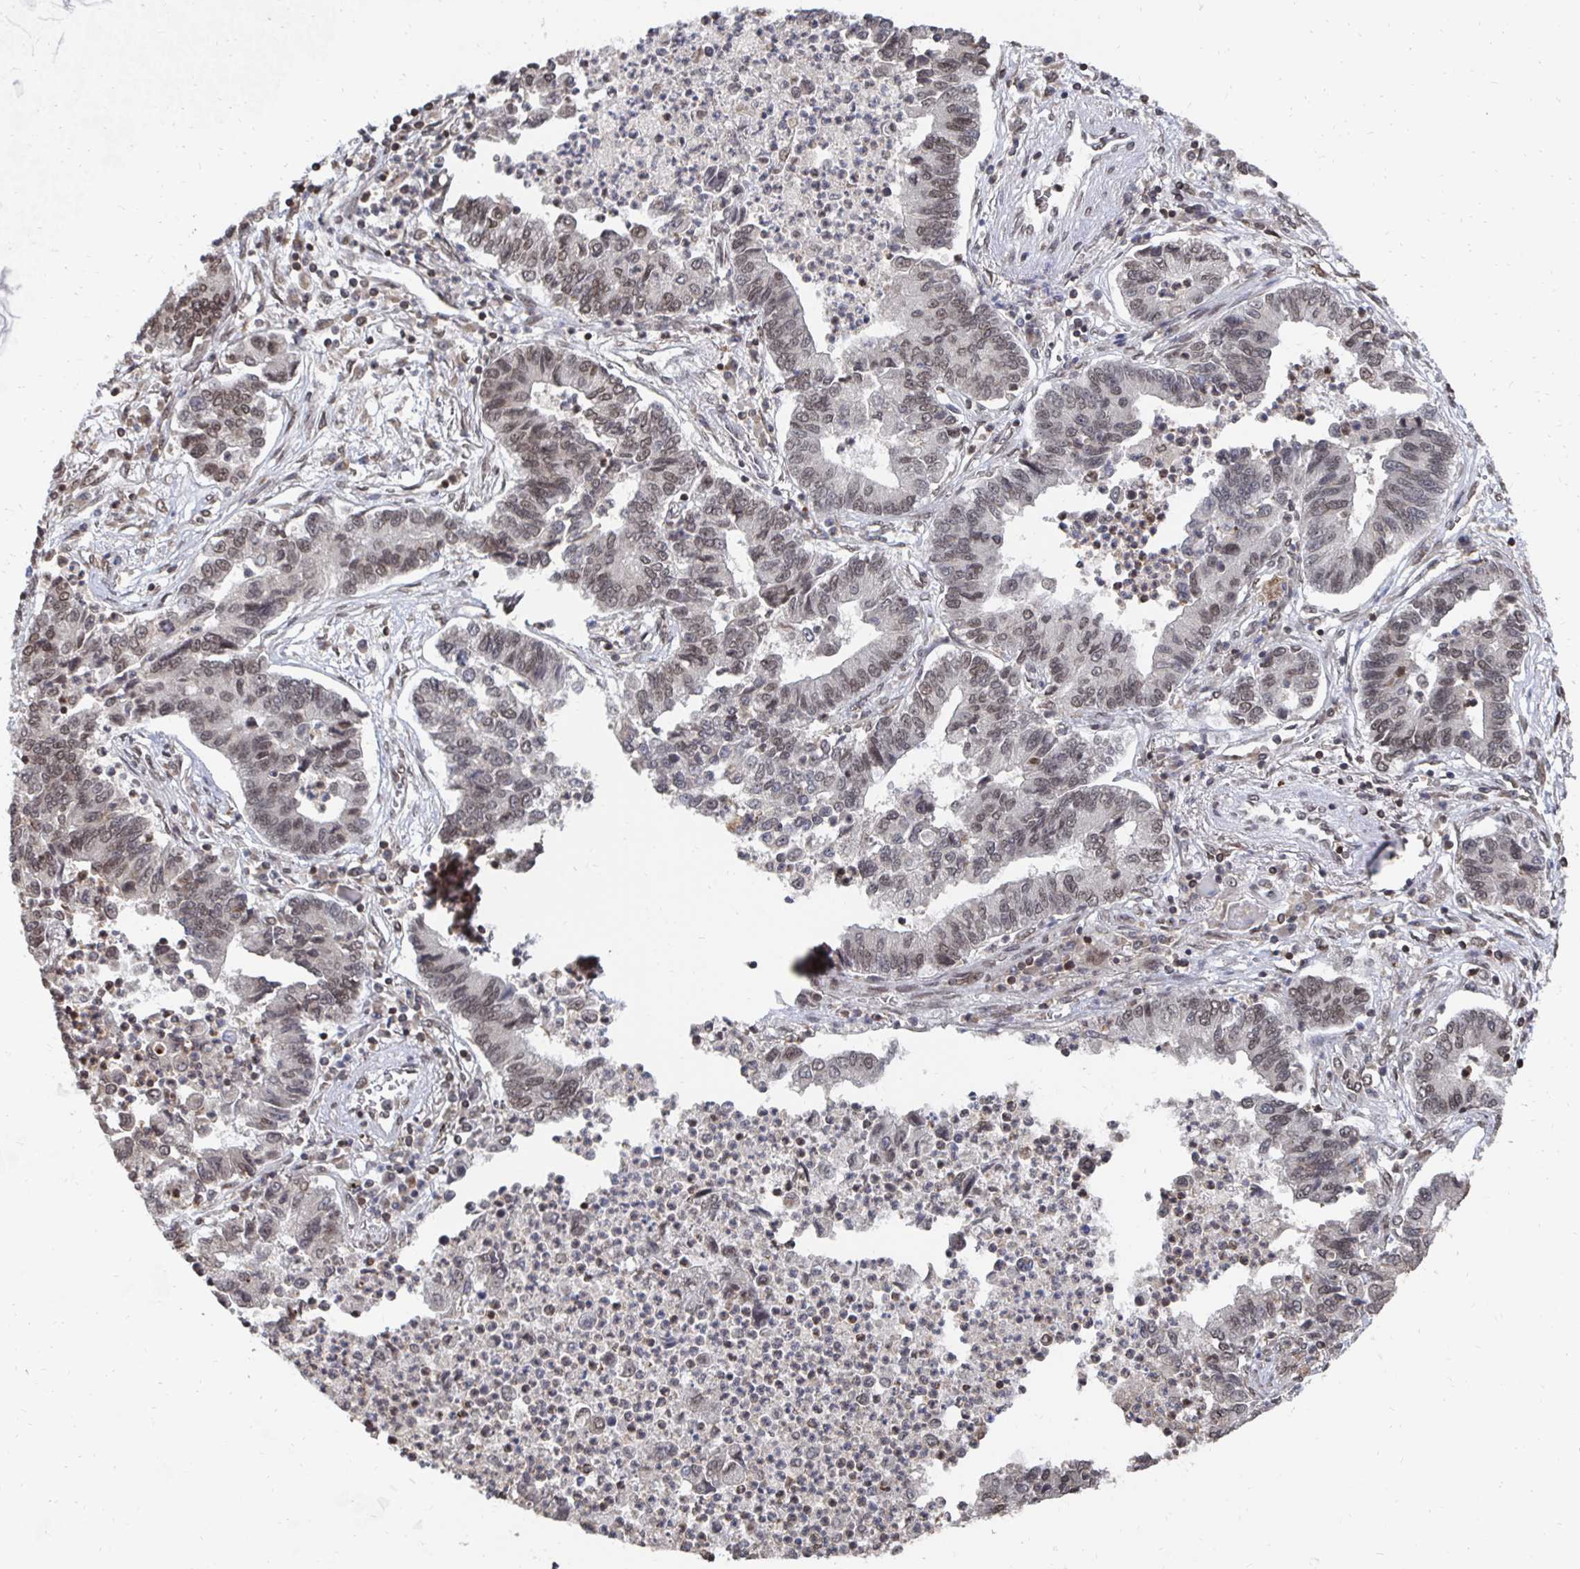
{"staining": {"intensity": "moderate", "quantity": "25%-75%", "location": "nuclear"}, "tissue": "lung cancer", "cell_type": "Tumor cells", "image_type": "cancer", "snomed": [{"axis": "morphology", "description": "Adenocarcinoma, NOS"}, {"axis": "topography", "description": "Lung"}], "caption": "High-power microscopy captured an IHC histopathology image of lung adenocarcinoma, revealing moderate nuclear staining in about 25%-75% of tumor cells.", "gene": "GTF3C6", "patient": {"sex": "female", "age": 57}}